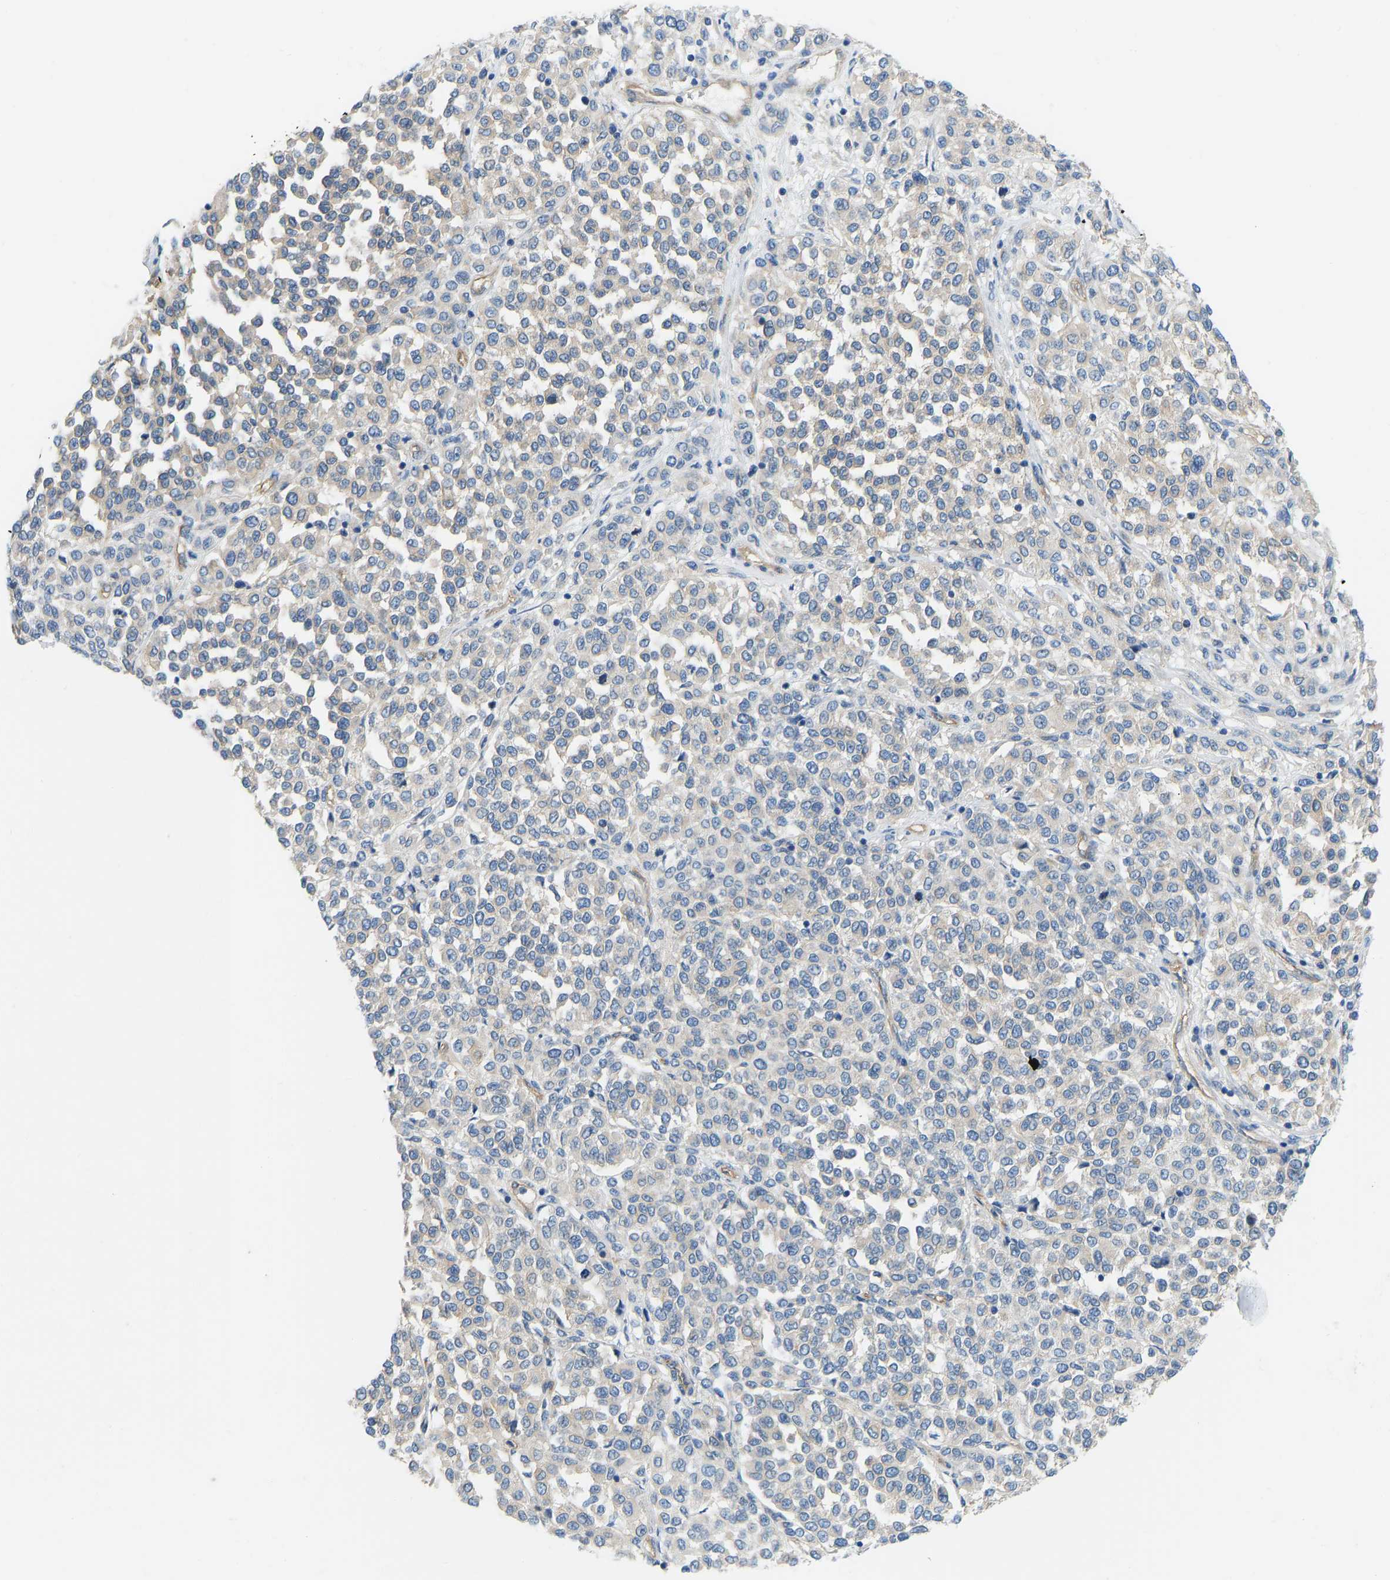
{"staining": {"intensity": "negative", "quantity": "none", "location": "none"}, "tissue": "melanoma", "cell_type": "Tumor cells", "image_type": "cancer", "snomed": [{"axis": "morphology", "description": "Malignant melanoma, Metastatic site"}, {"axis": "topography", "description": "Pancreas"}], "caption": "High power microscopy image of an IHC micrograph of melanoma, revealing no significant positivity in tumor cells.", "gene": "CHAD", "patient": {"sex": "female", "age": 30}}